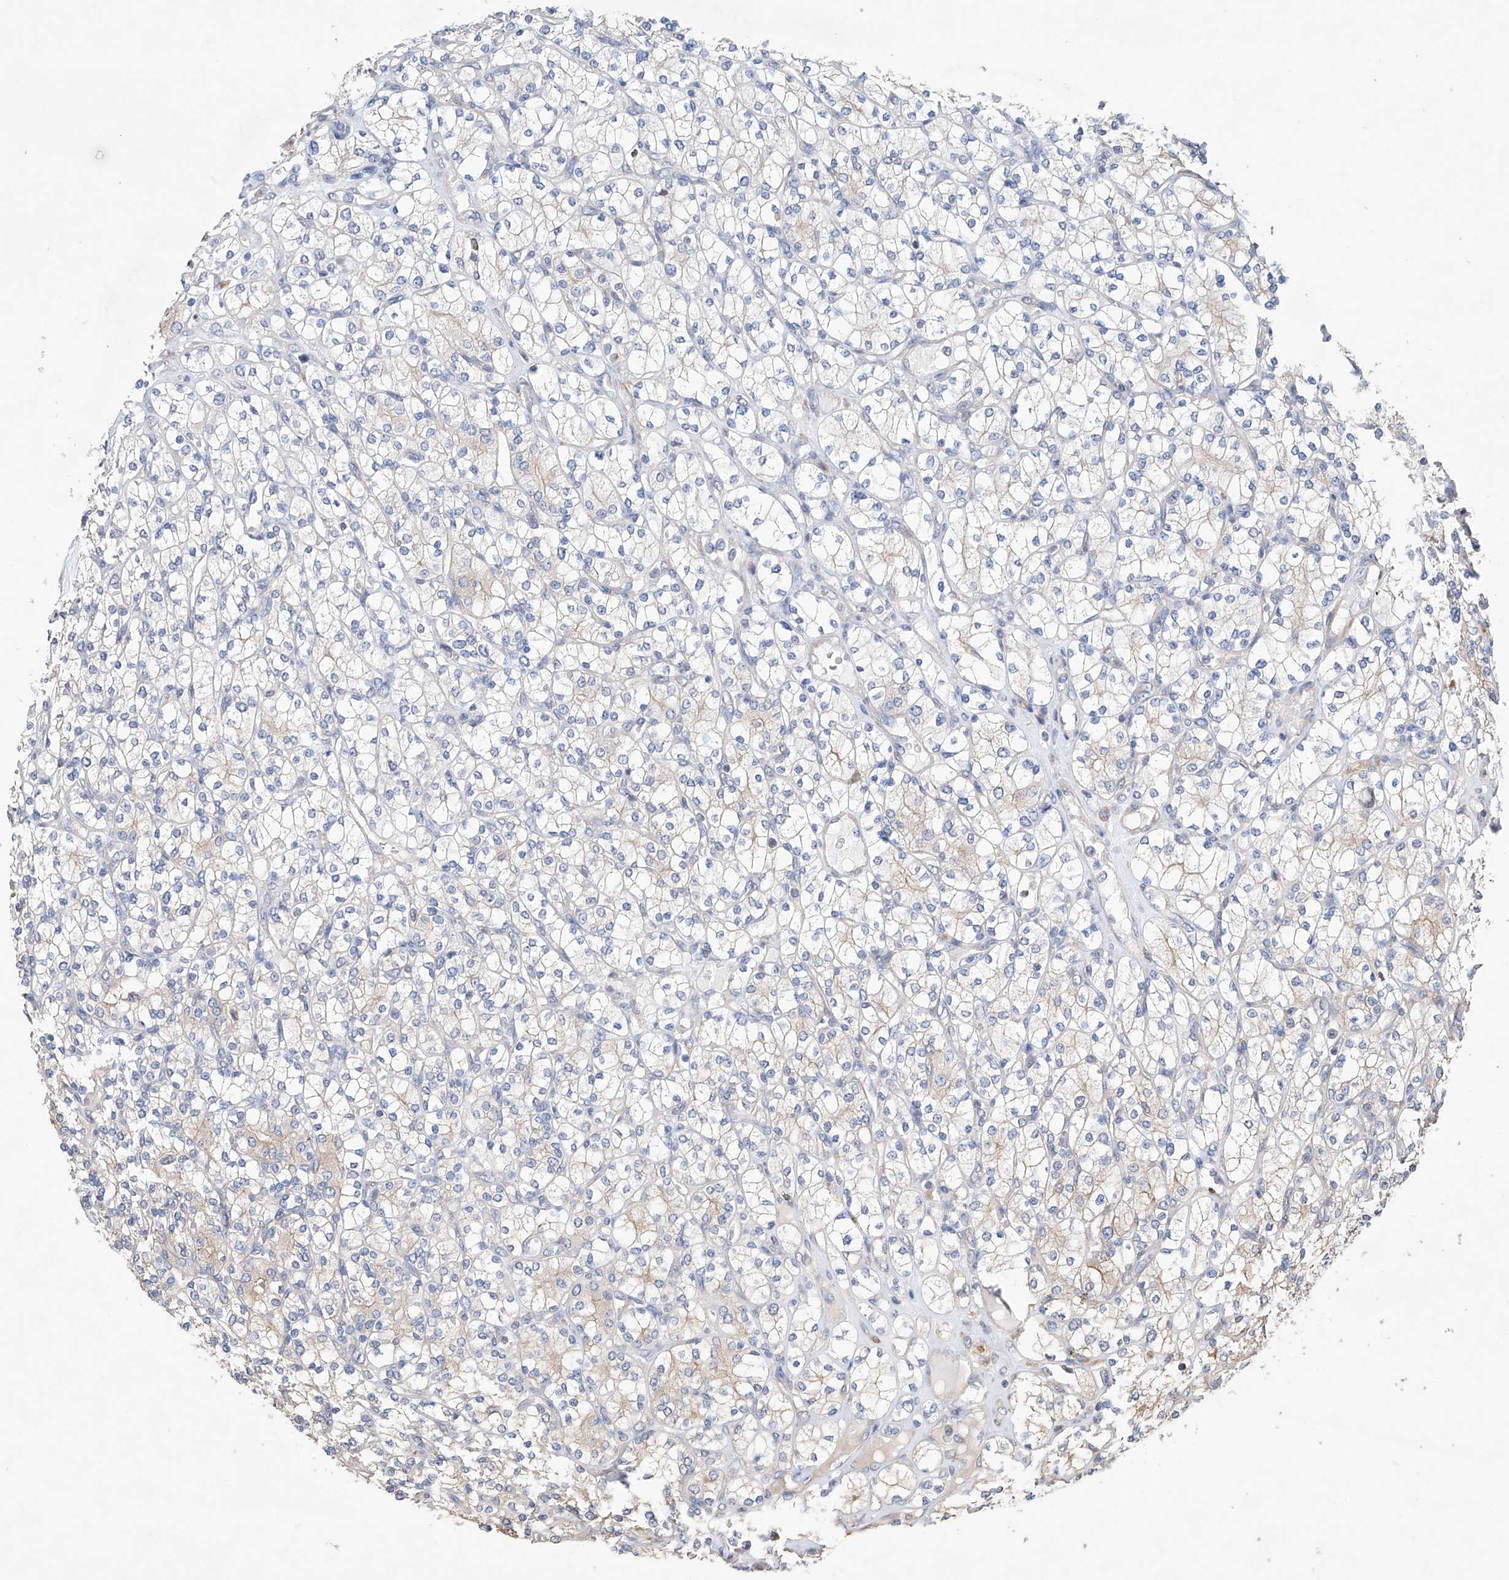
{"staining": {"intensity": "negative", "quantity": "none", "location": "none"}, "tissue": "renal cancer", "cell_type": "Tumor cells", "image_type": "cancer", "snomed": [{"axis": "morphology", "description": "Adenocarcinoma, NOS"}, {"axis": "topography", "description": "Kidney"}], "caption": "Tumor cells show no significant staining in renal adenocarcinoma.", "gene": "AFG1L", "patient": {"sex": "male", "age": 77}}